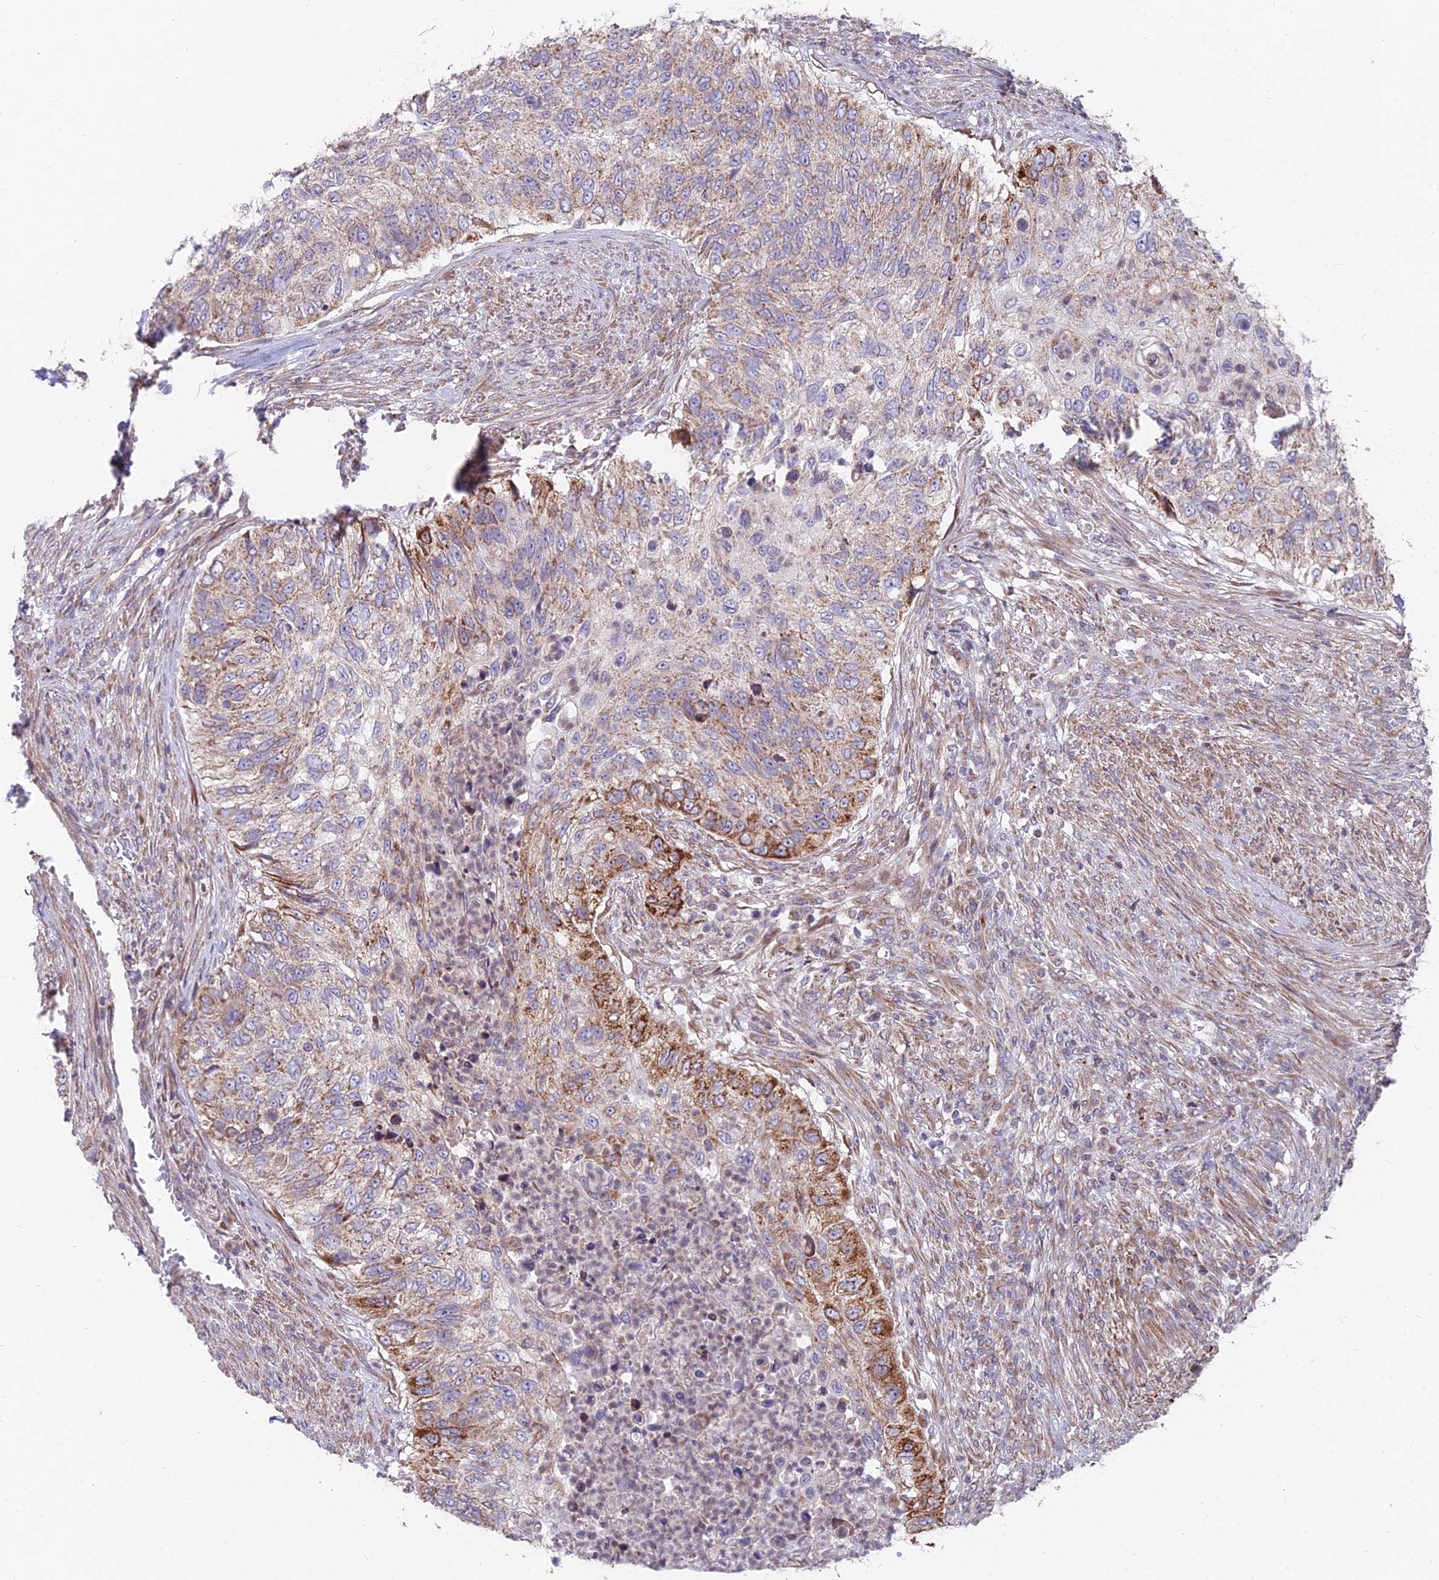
{"staining": {"intensity": "strong", "quantity": "<25%", "location": "cytoplasmic/membranous"}, "tissue": "urothelial cancer", "cell_type": "Tumor cells", "image_type": "cancer", "snomed": [{"axis": "morphology", "description": "Urothelial carcinoma, High grade"}, {"axis": "topography", "description": "Urinary bladder"}], "caption": "High-magnification brightfield microscopy of high-grade urothelial carcinoma stained with DAB (brown) and counterstained with hematoxylin (blue). tumor cells exhibit strong cytoplasmic/membranous staining is appreciated in about<25% of cells.", "gene": "TBC1D20", "patient": {"sex": "female", "age": 60}}